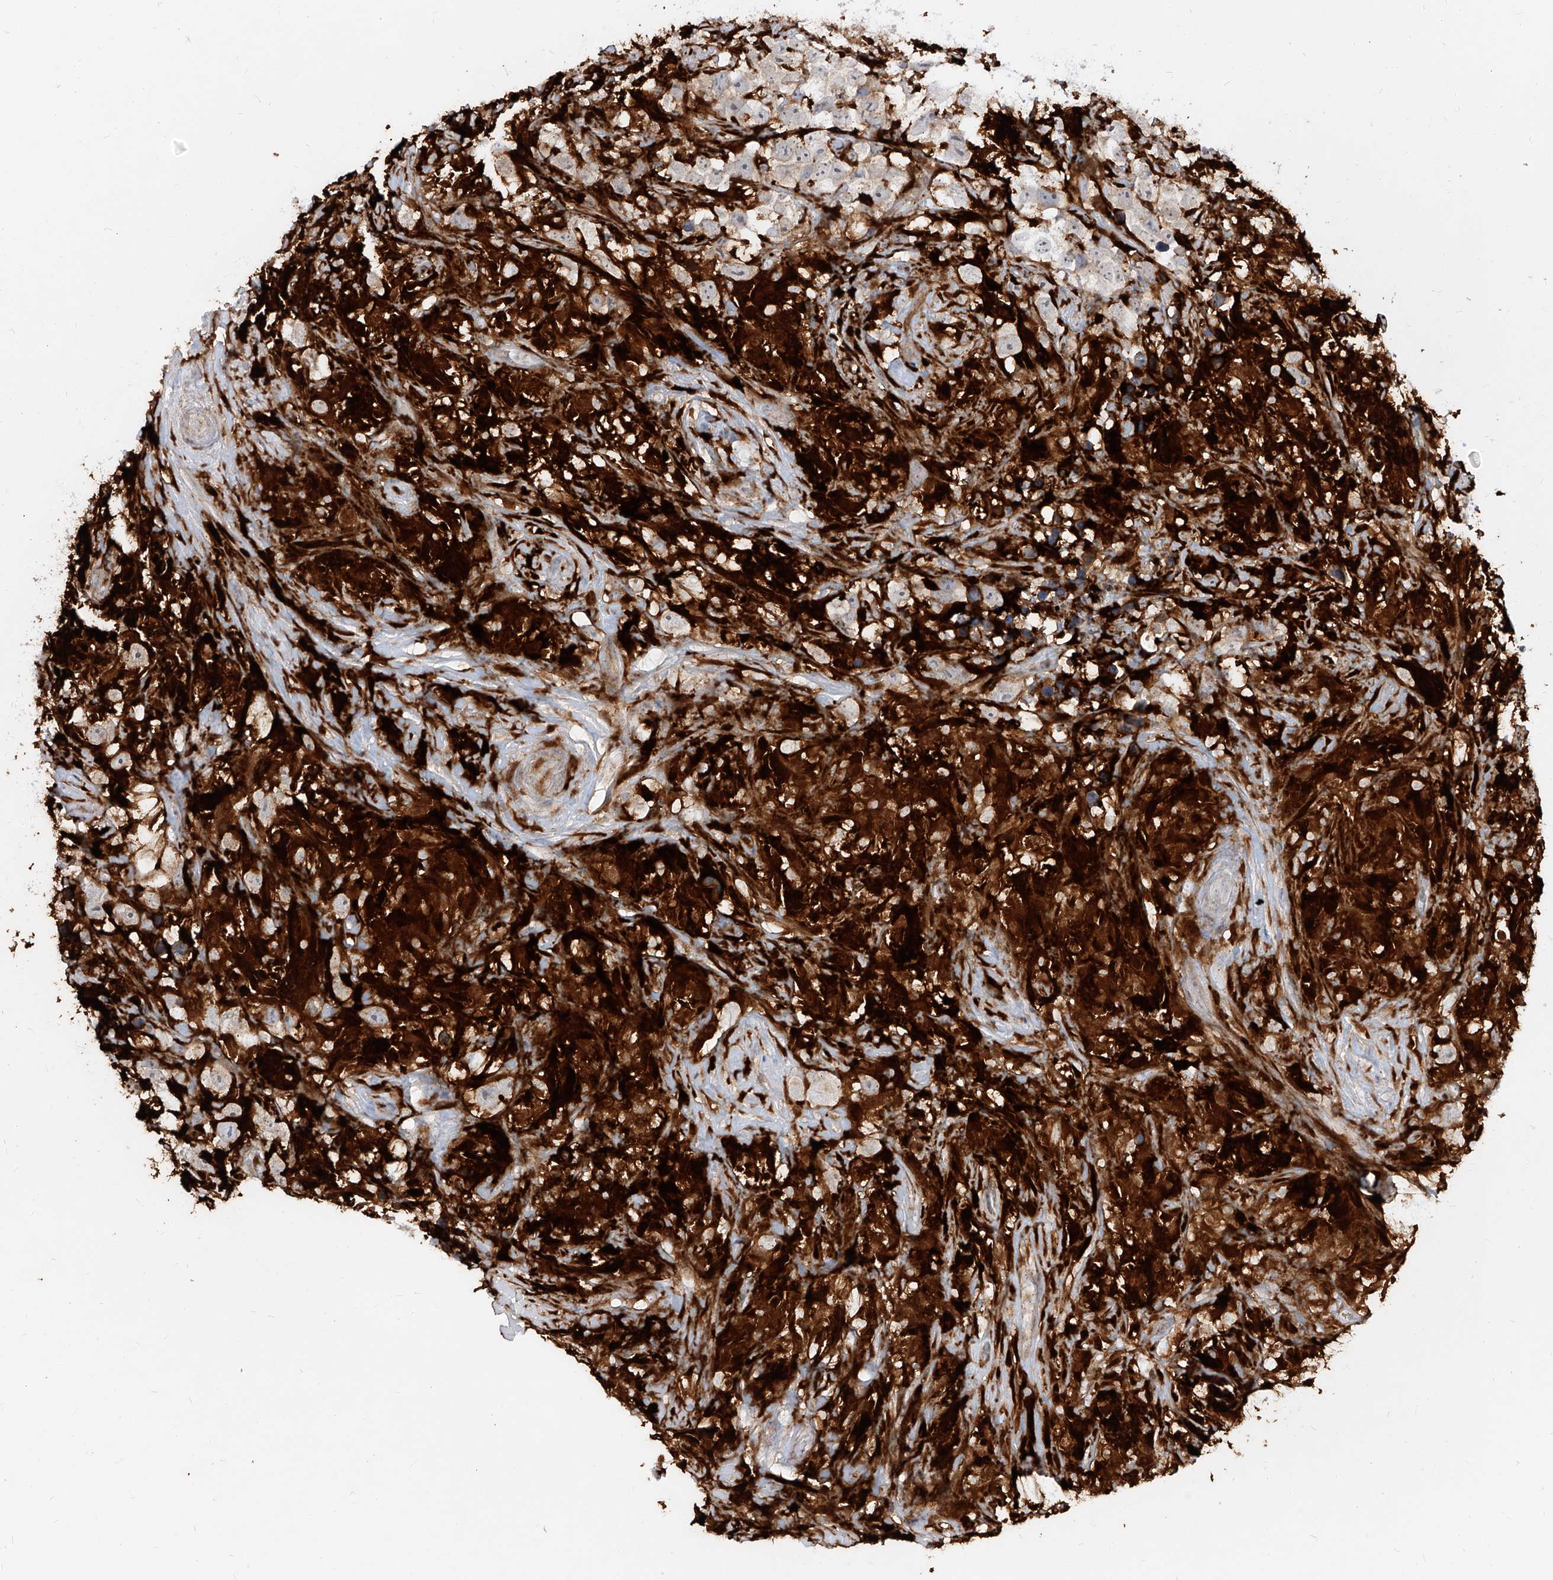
{"staining": {"intensity": "negative", "quantity": "none", "location": "none"}, "tissue": "testis cancer", "cell_type": "Tumor cells", "image_type": "cancer", "snomed": [{"axis": "morphology", "description": "Seminoma, NOS"}, {"axis": "topography", "description": "Testis"}], "caption": "Tumor cells are negative for protein expression in human seminoma (testis).", "gene": "KYNU", "patient": {"sex": "male", "age": 49}}